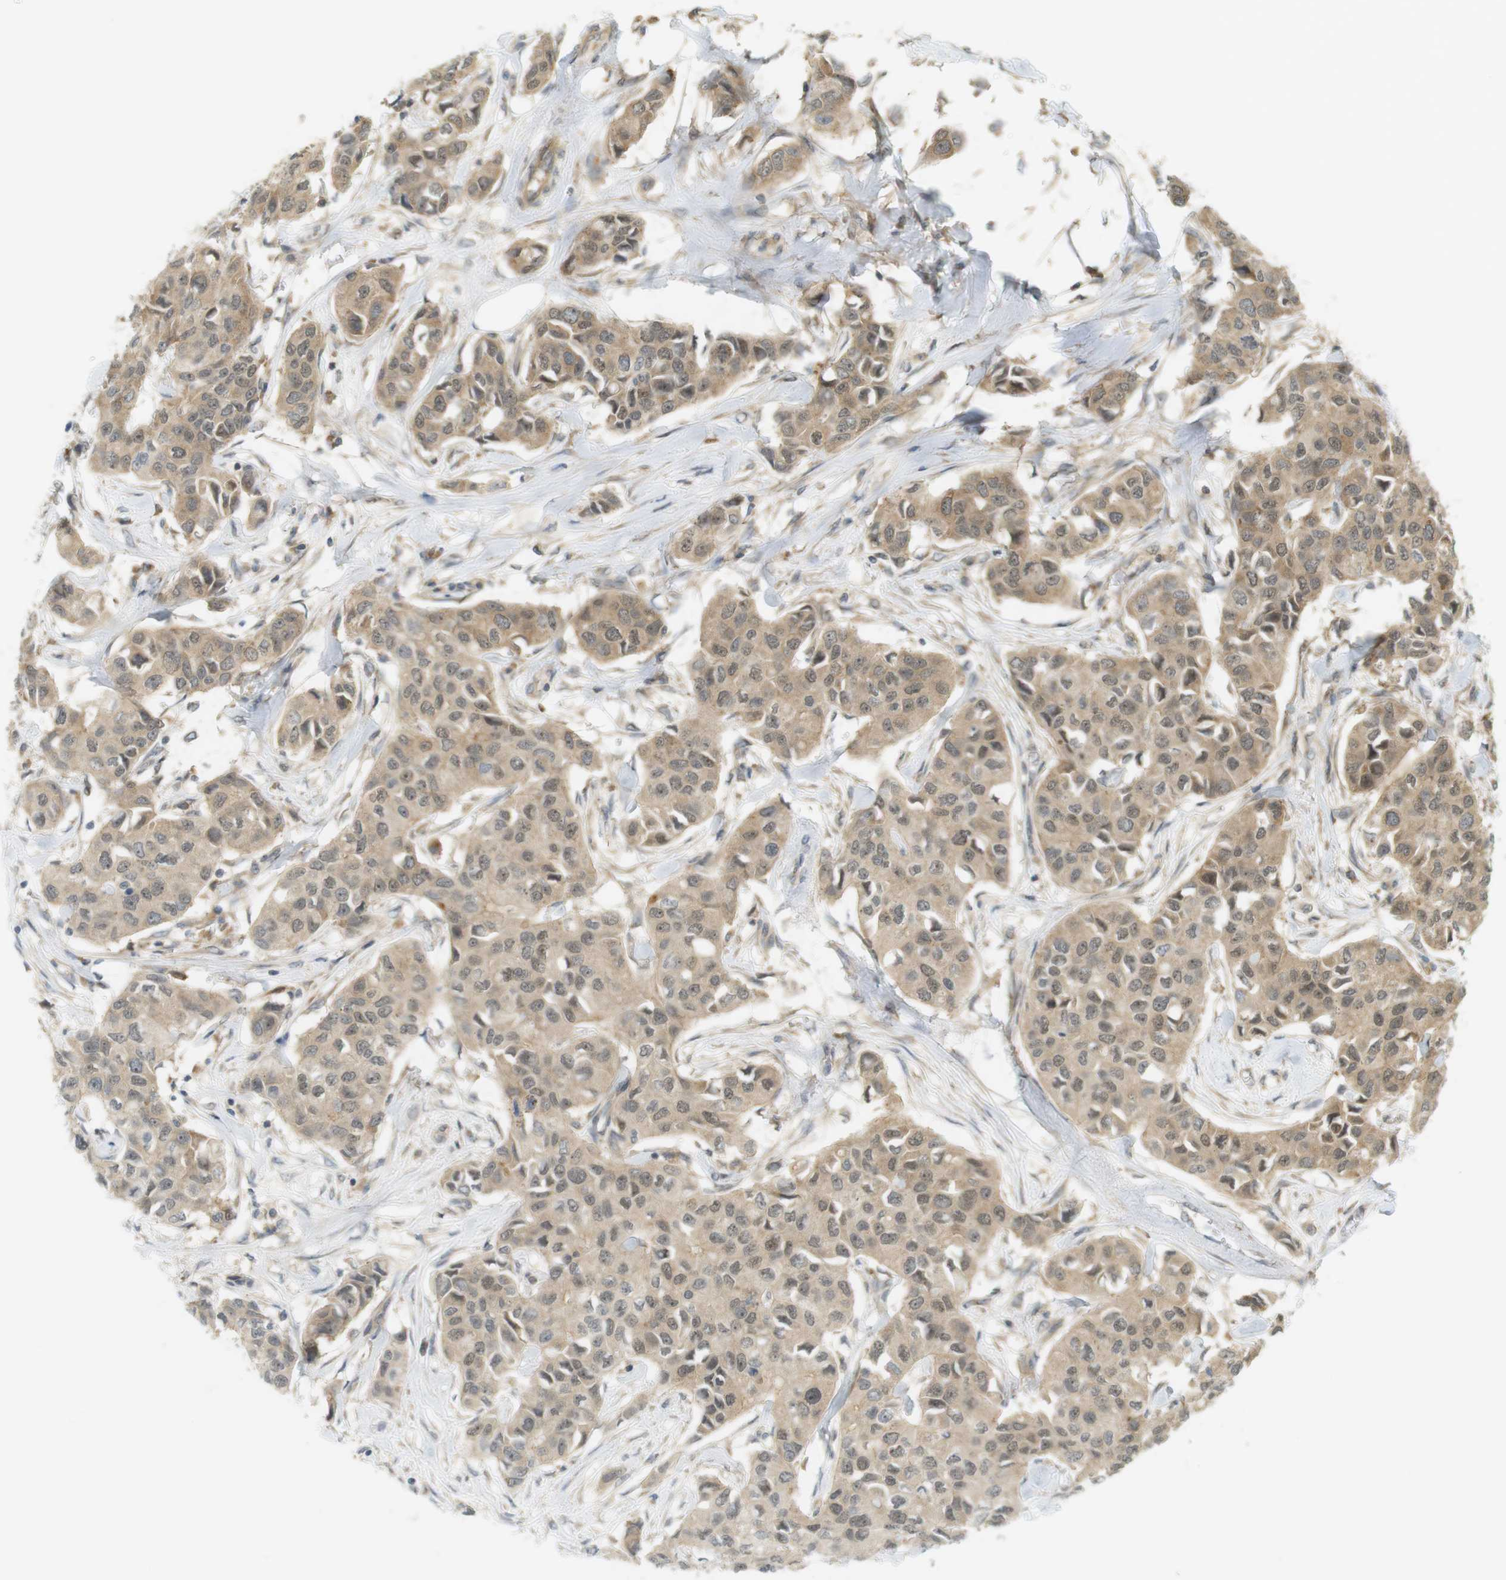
{"staining": {"intensity": "weak", "quantity": ">75%", "location": "cytoplasmic/membranous,nuclear"}, "tissue": "breast cancer", "cell_type": "Tumor cells", "image_type": "cancer", "snomed": [{"axis": "morphology", "description": "Duct carcinoma"}, {"axis": "topography", "description": "Breast"}], "caption": "This is a photomicrograph of immunohistochemistry (IHC) staining of invasive ductal carcinoma (breast), which shows weak staining in the cytoplasmic/membranous and nuclear of tumor cells.", "gene": "PA2G4", "patient": {"sex": "female", "age": 80}}